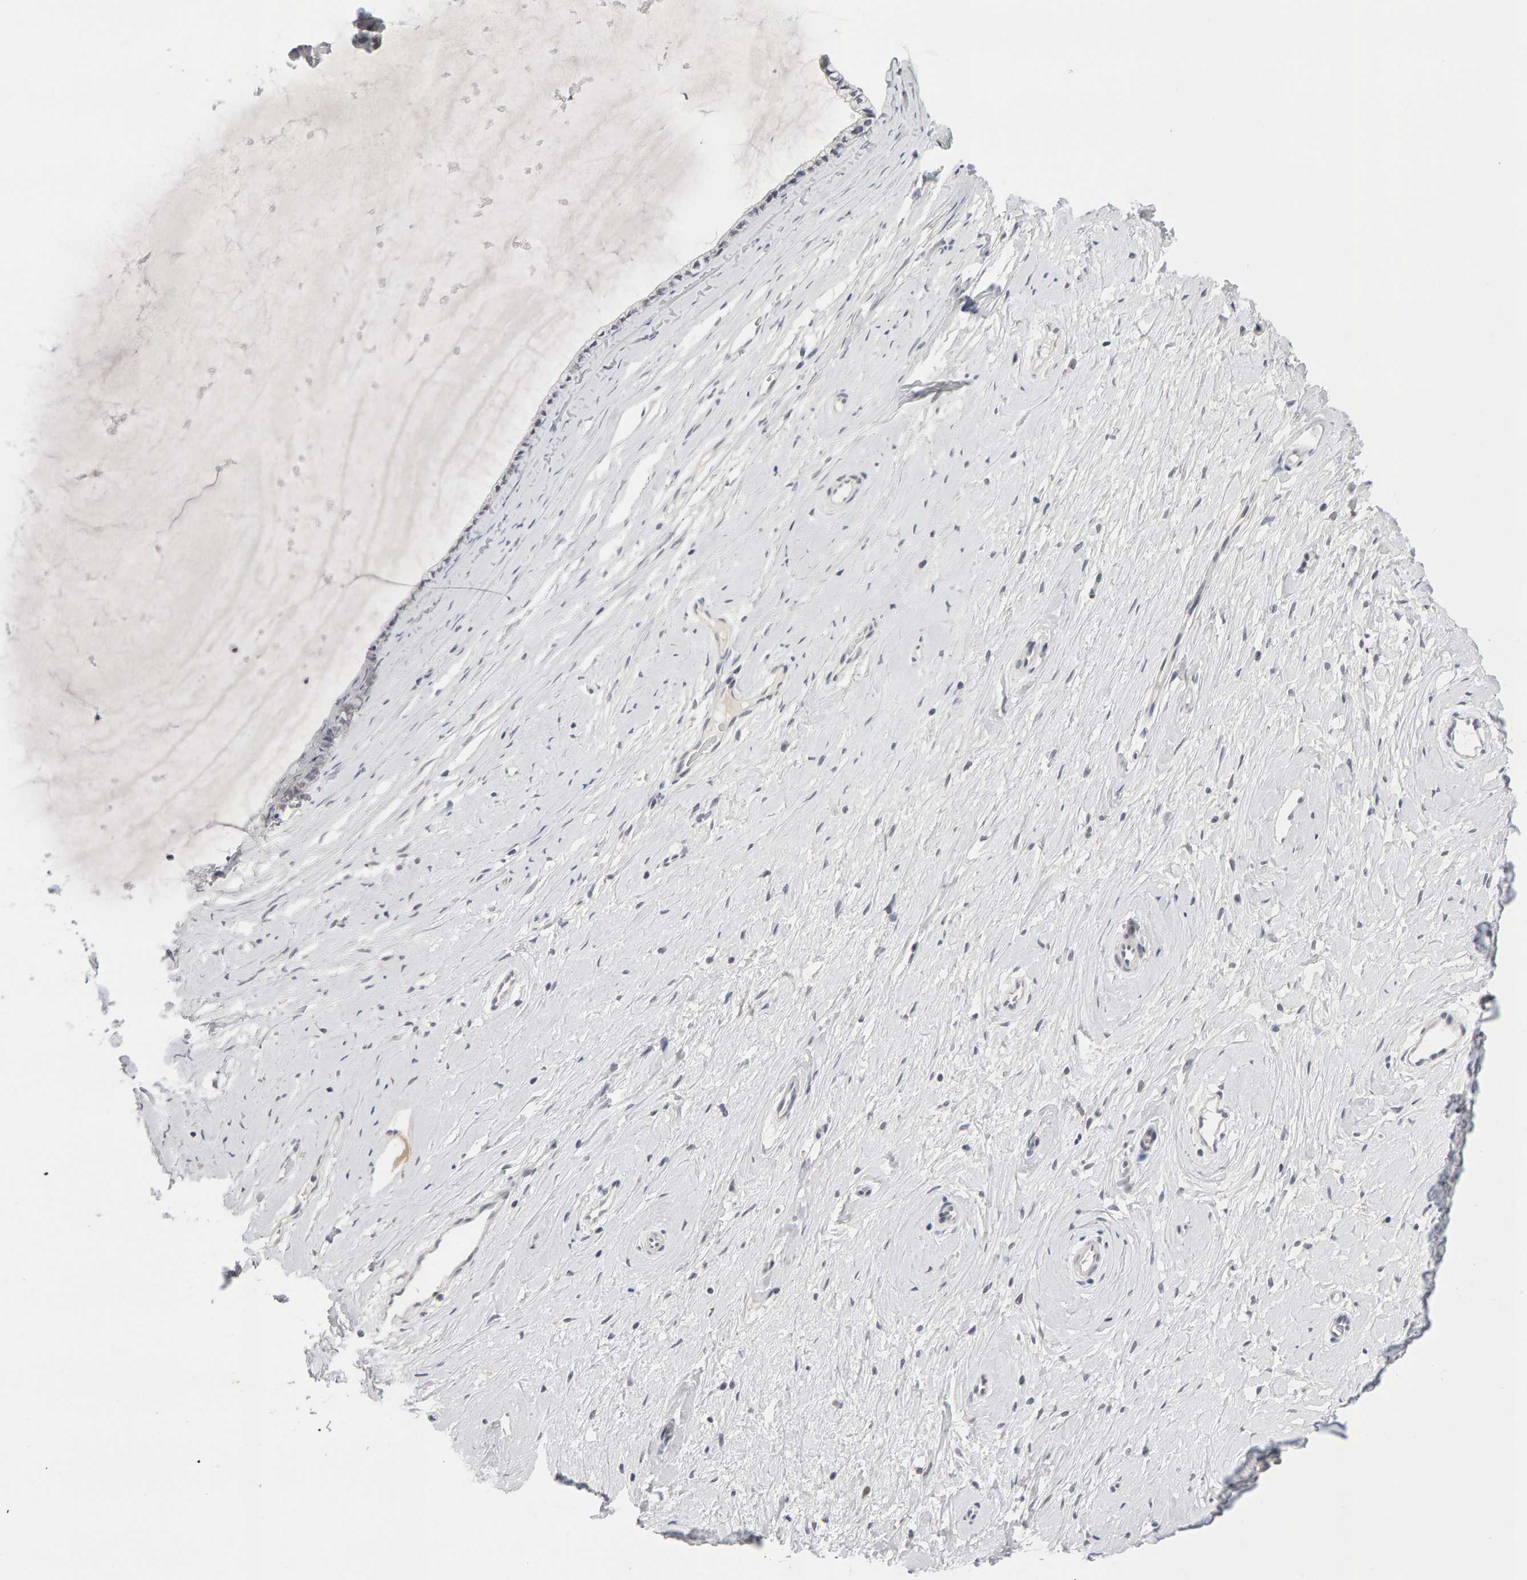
{"staining": {"intensity": "negative", "quantity": "none", "location": "none"}, "tissue": "cervix", "cell_type": "Glandular cells", "image_type": "normal", "snomed": [{"axis": "morphology", "description": "Normal tissue, NOS"}, {"axis": "topography", "description": "Cervix"}], "caption": "The immunohistochemistry (IHC) photomicrograph has no significant positivity in glandular cells of cervix.", "gene": "HNF4A", "patient": {"sex": "female", "age": 39}}